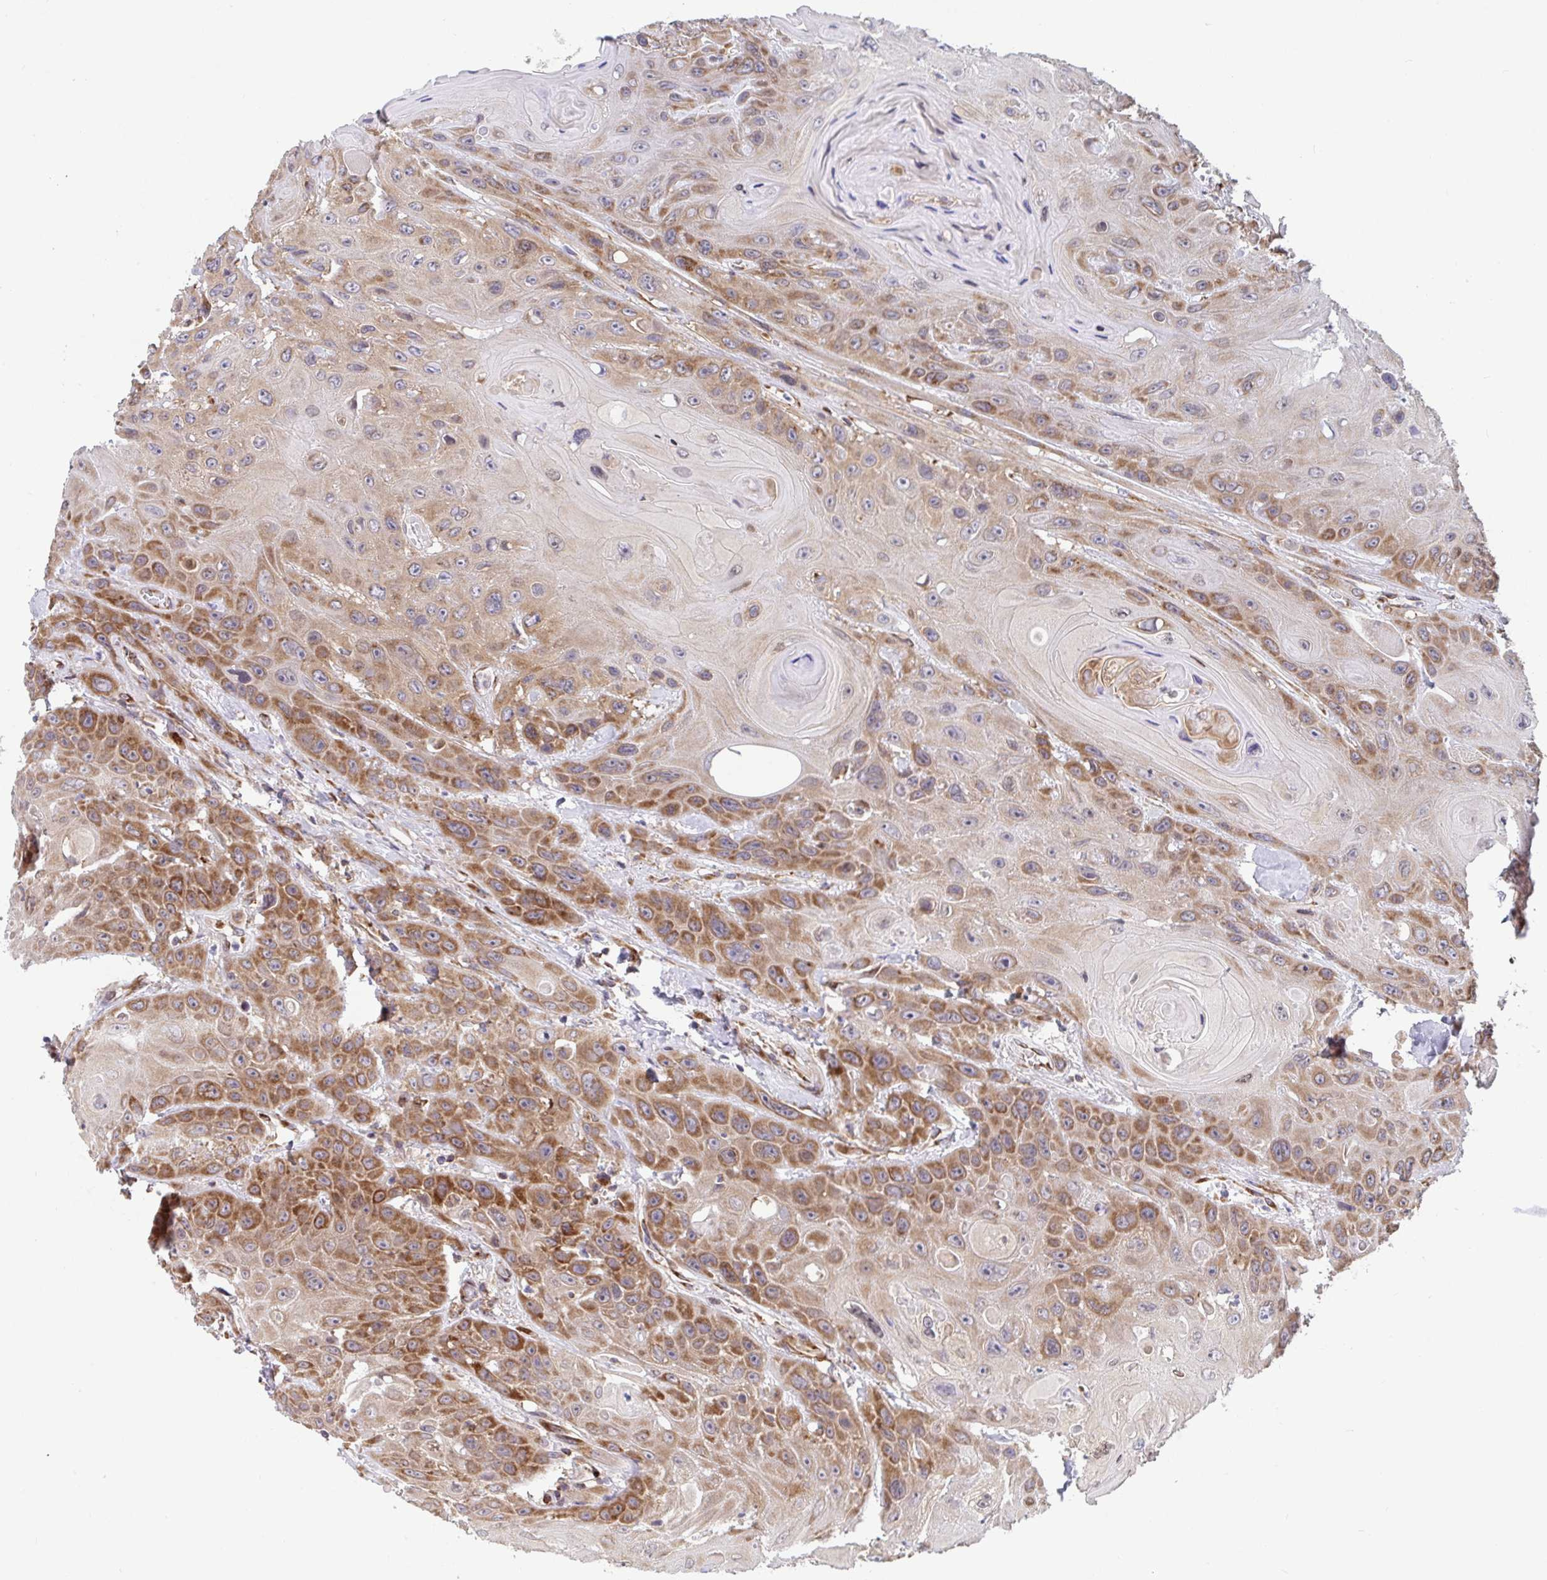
{"staining": {"intensity": "moderate", "quantity": ">75%", "location": "cytoplasmic/membranous"}, "tissue": "head and neck cancer", "cell_type": "Tumor cells", "image_type": "cancer", "snomed": [{"axis": "morphology", "description": "Squamous cell carcinoma, NOS"}, {"axis": "topography", "description": "Head-Neck"}], "caption": "Head and neck cancer (squamous cell carcinoma) tissue shows moderate cytoplasmic/membranous staining in about >75% of tumor cells, visualized by immunohistochemistry.", "gene": "ATP5MJ", "patient": {"sex": "female", "age": 59}}